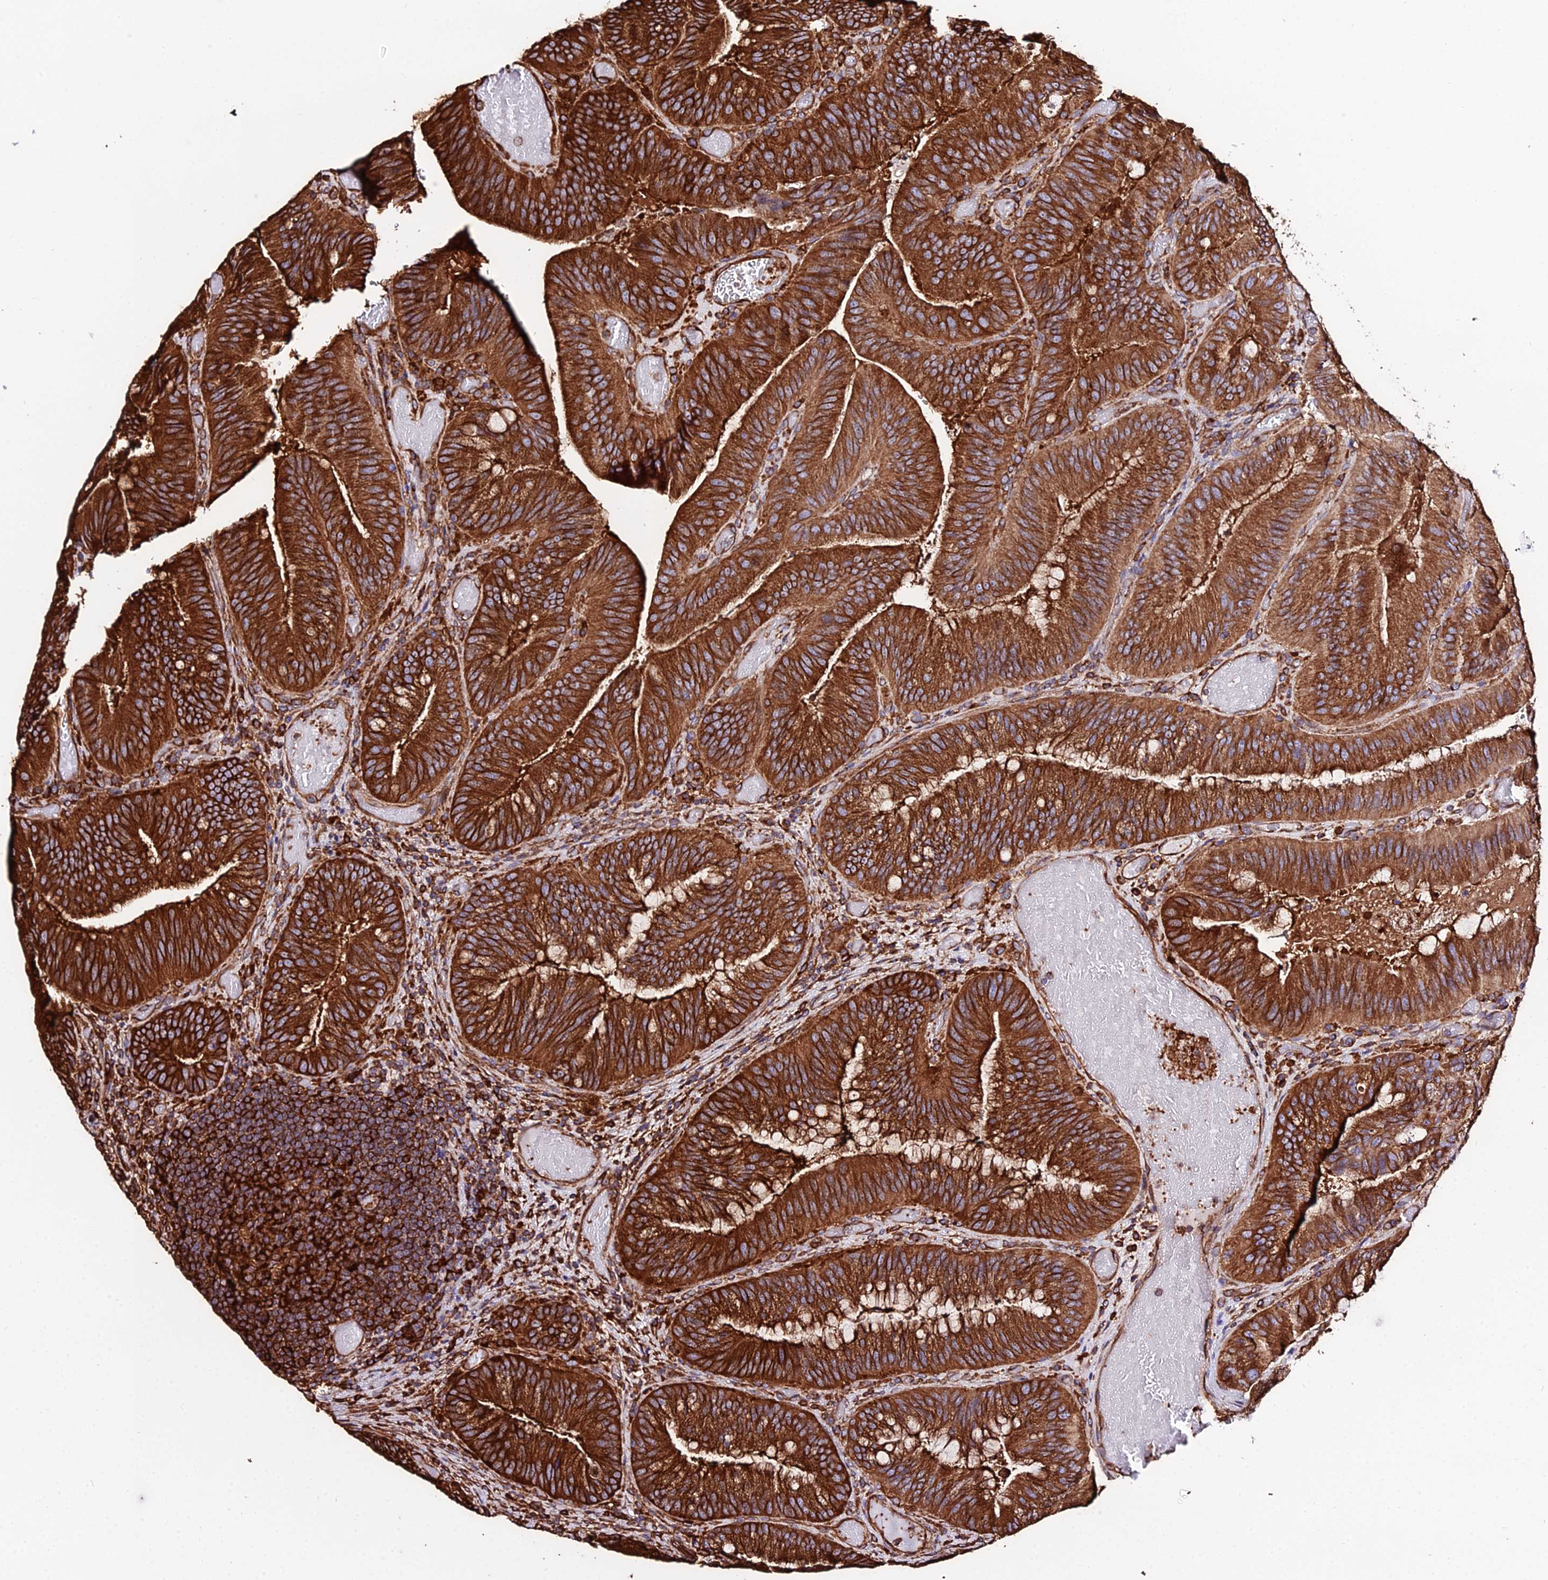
{"staining": {"intensity": "strong", "quantity": ">75%", "location": "cytoplasmic/membranous"}, "tissue": "colorectal cancer", "cell_type": "Tumor cells", "image_type": "cancer", "snomed": [{"axis": "morphology", "description": "Adenocarcinoma, NOS"}, {"axis": "topography", "description": "Colon"}], "caption": "The micrograph exhibits immunohistochemical staining of colorectal cancer. There is strong cytoplasmic/membranous expression is present in approximately >75% of tumor cells.", "gene": "TUBA3D", "patient": {"sex": "female", "age": 43}}